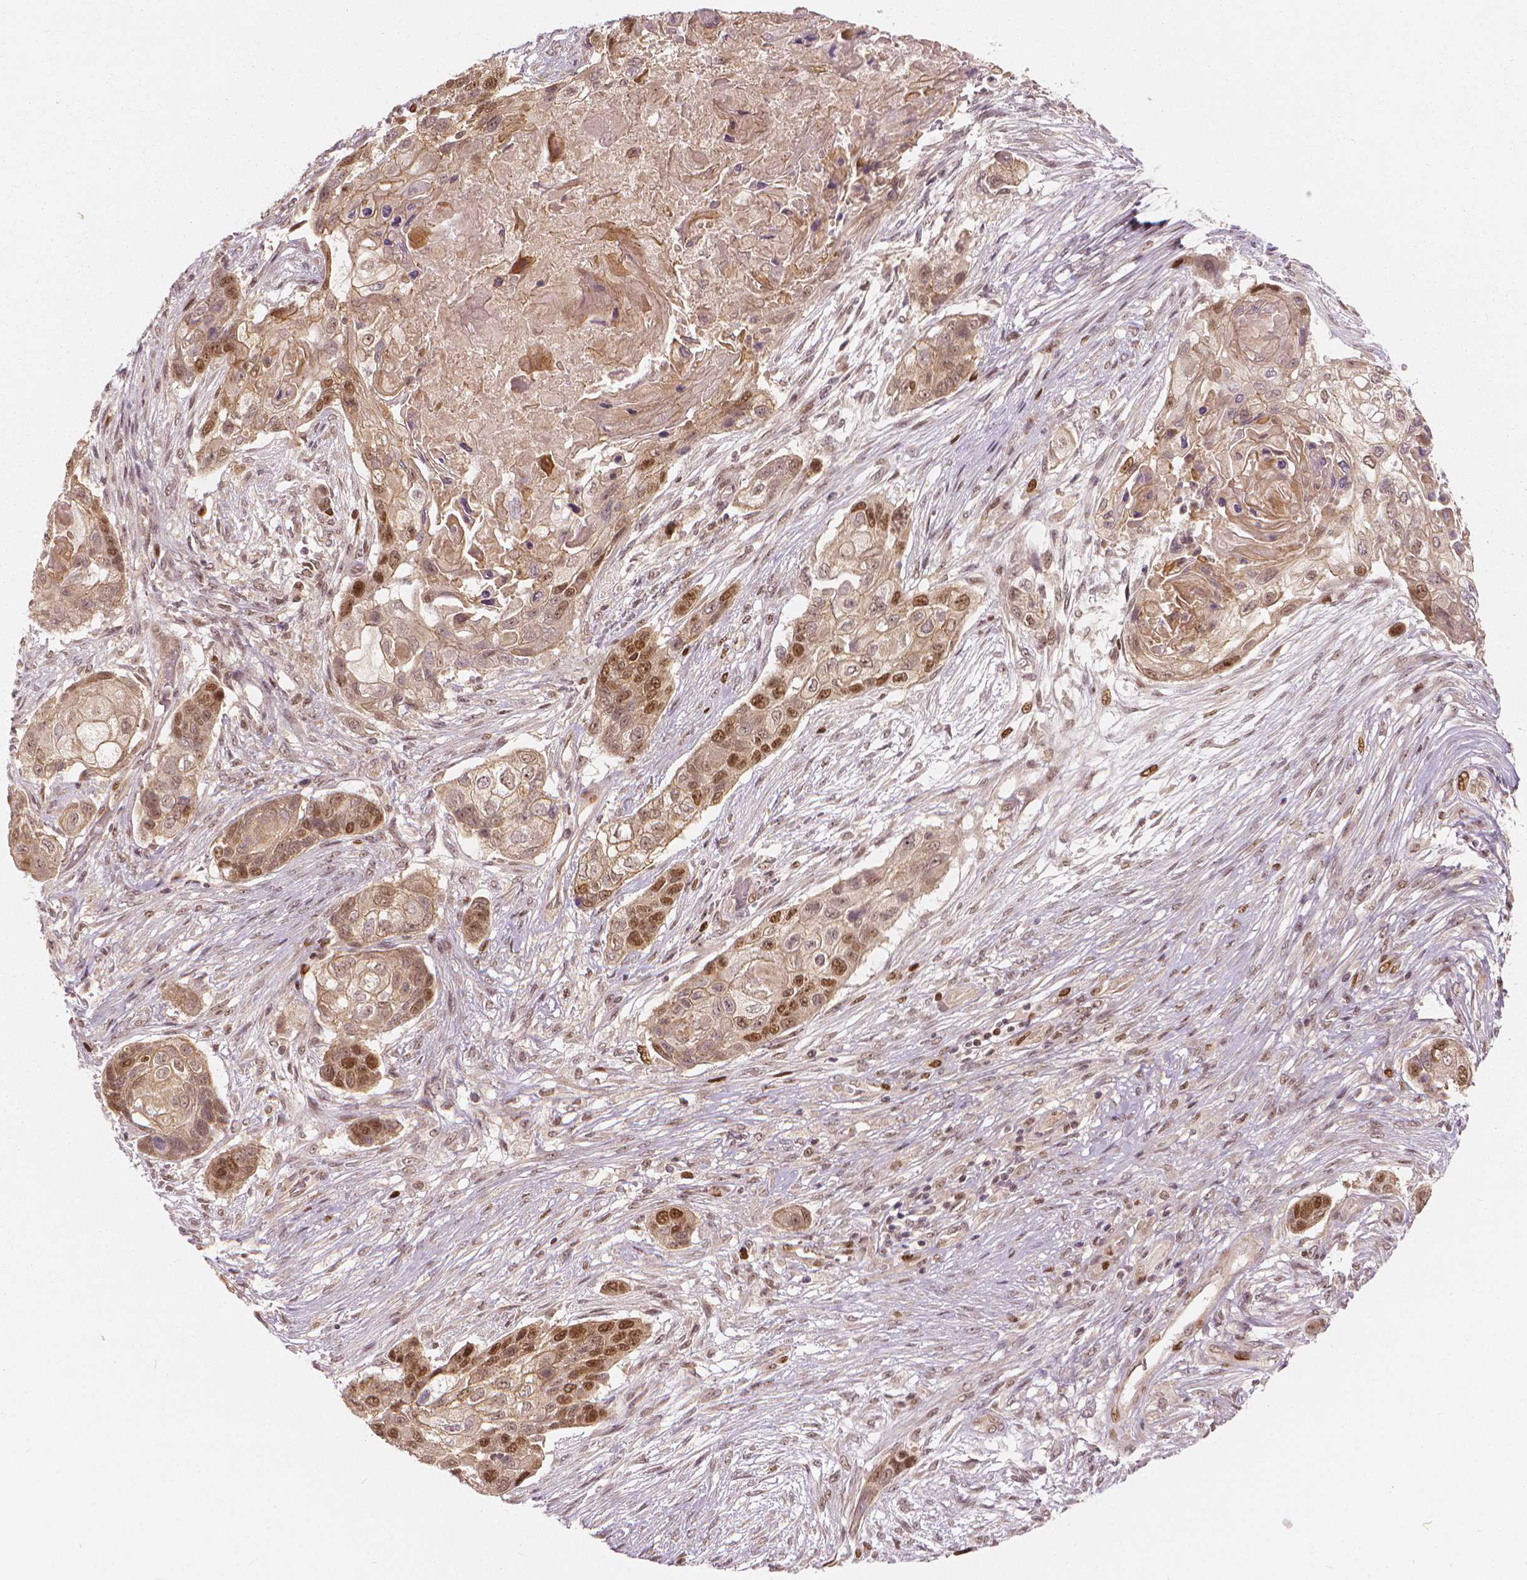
{"staining": {"intensity": "moderate", "quantity": "25%-75%", "location": "nuclear"}, "tissue": "lung cancer", "cell_type": "Tumor cells", "image_type": "cancer", "snomed": [{"axis": "morphology", "description": "Squamous cell carcinoma, NOS"}, {"axis": "topography", "description": "Lung"}], "caption": "This photomicrograph reveals lung cancer (squamous cell carcinoma) stained with immunohistochemistry (IHC) to label a protein in brown. The nuclear of tumor cells show moderate positivity for the protein. Nuclei are counter-stained blue.", "gene": "NSD2", "patient": {"sex": "male", "age": 69}}